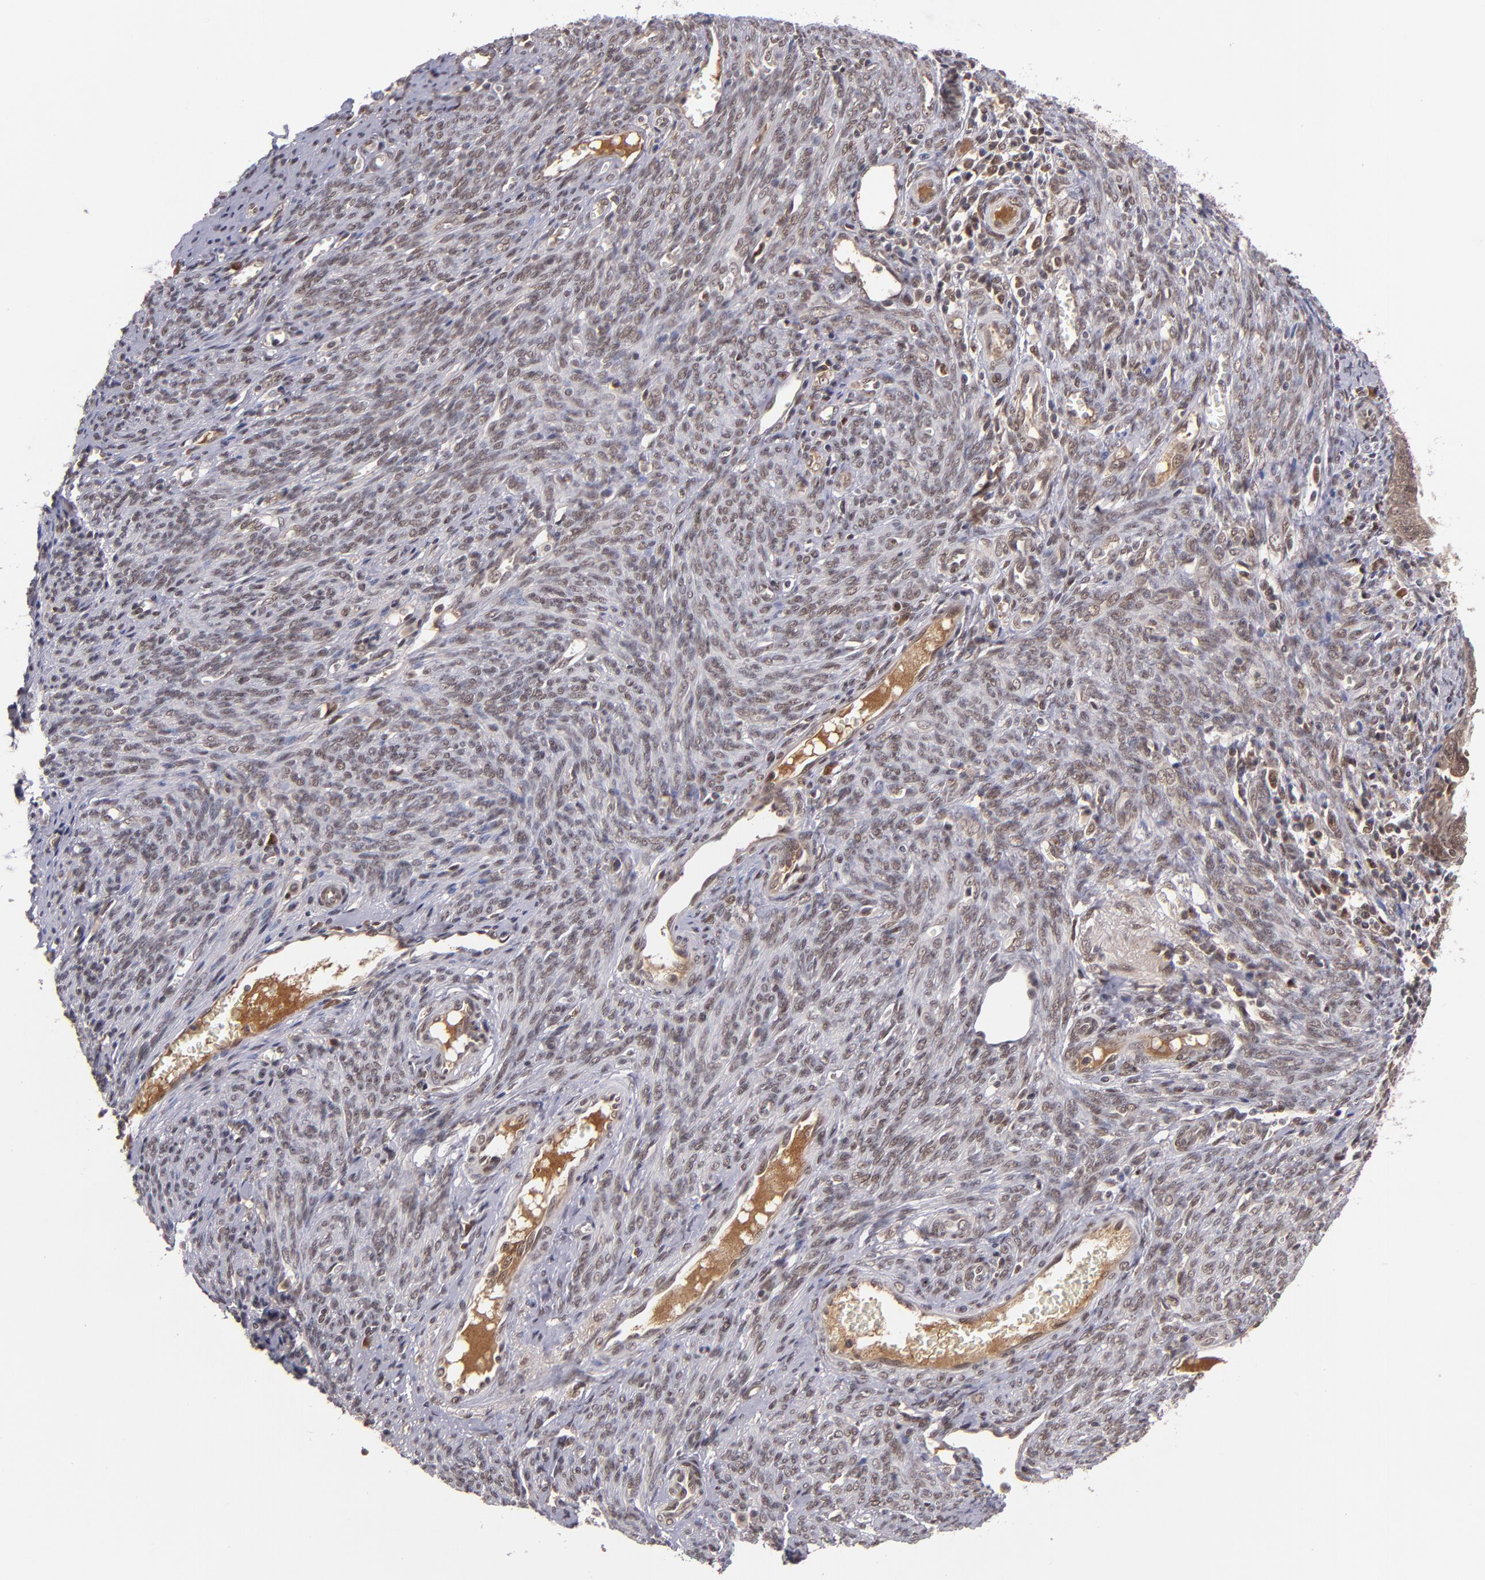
{"staining": {"intensity": "moderate", "quantity": ">75%", "location": "cytoplasmic/membranous,nuclear"}, "tissue": "endometrial cancer", "cell_type": "Tumor cells", "image_type": "cancer", "snomed": [{"axis": "morphology", "description": "Adenocarcinoma, NOS"}, {"axis": "topography", "description": "Endometrium"}], "caption": "This is a photomicrograph of immunohistochemistry staining of endometrial adenocarcinoma, which shows moderate expression in the cytoplasmic/membranous and nuclear of tumor cells.", "gene": "EP300", "patient": {"sex": "female", "age": 75}}